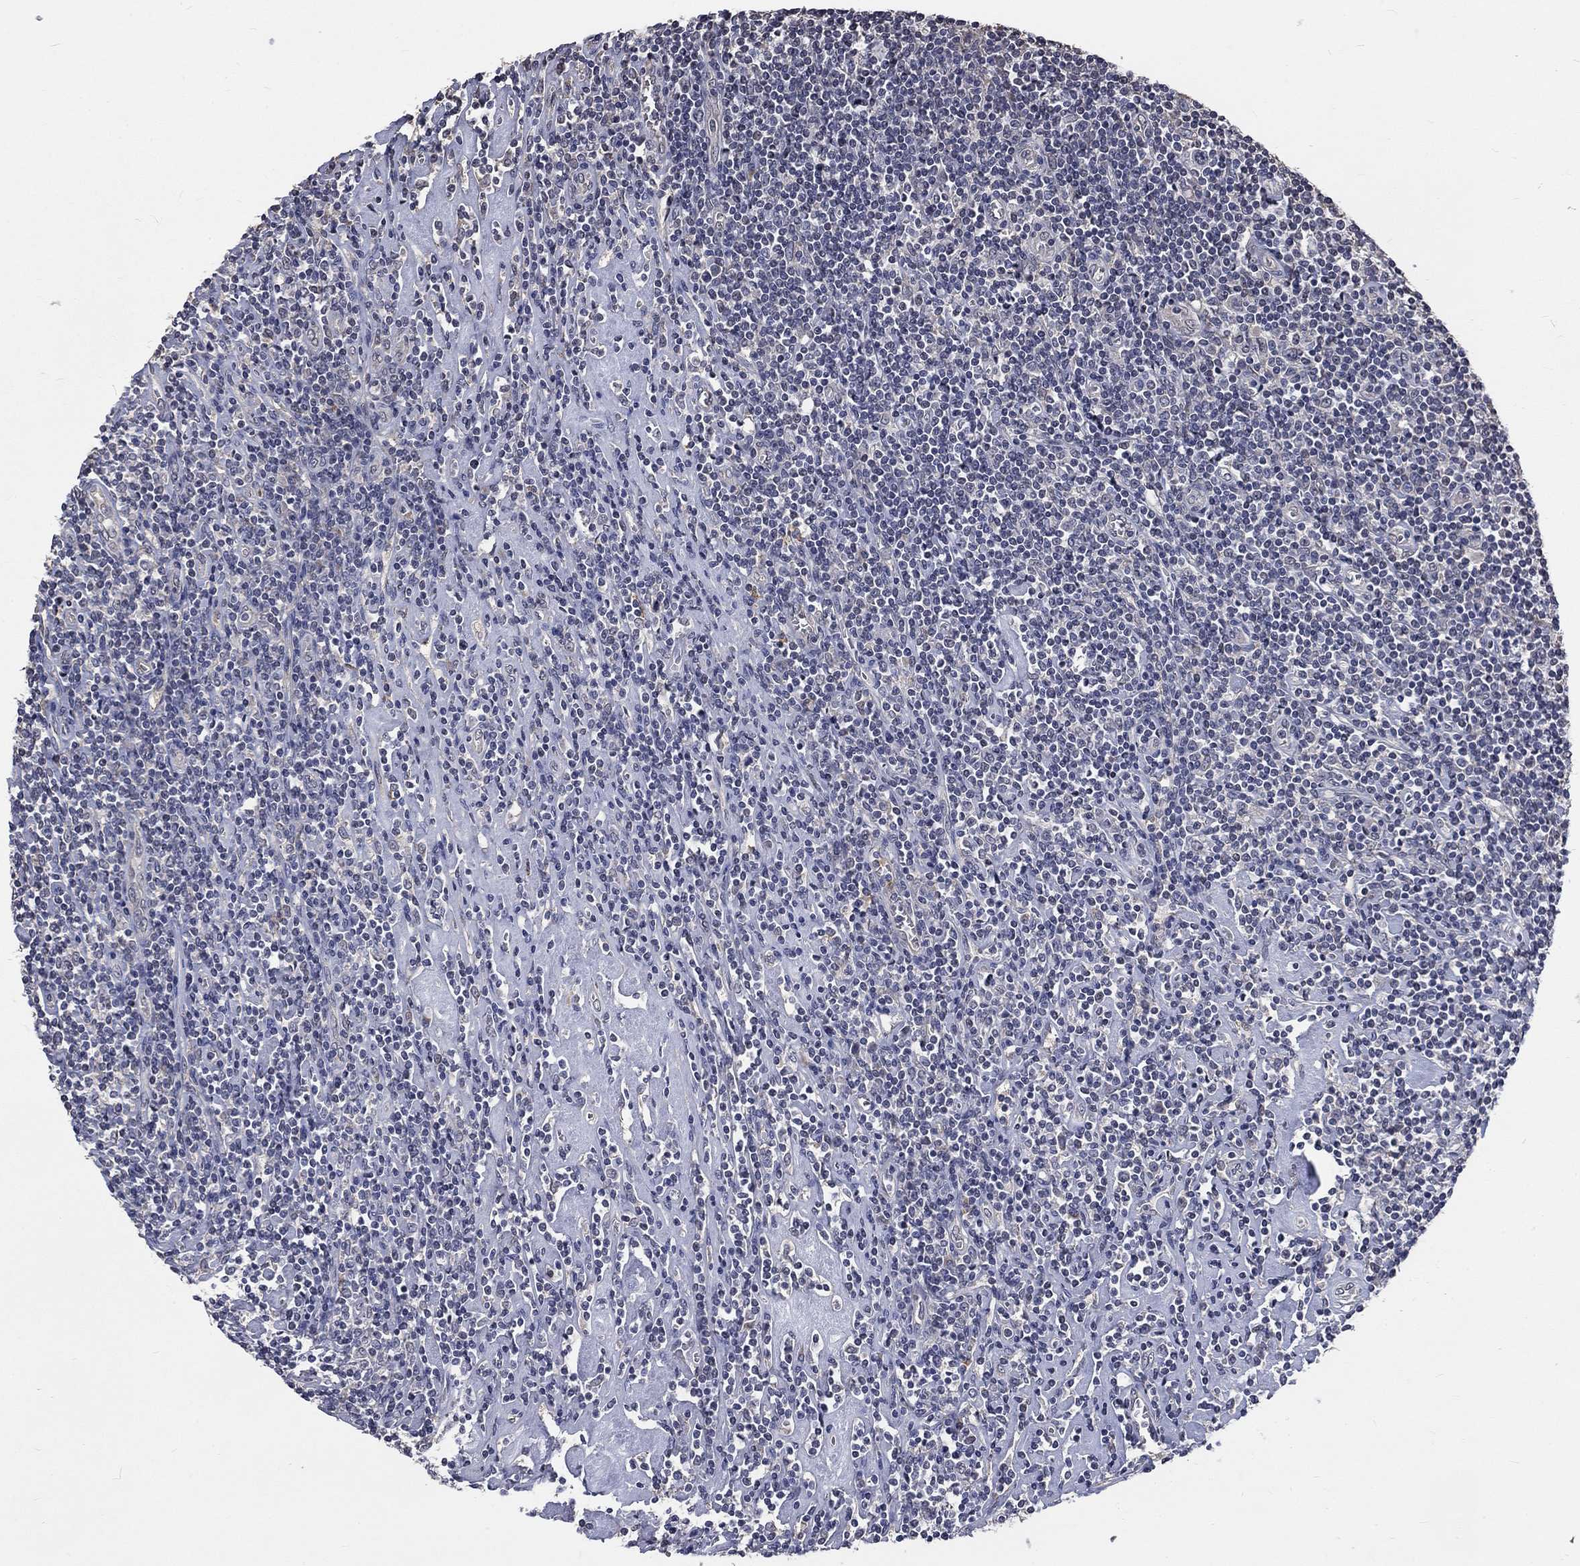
{"staining": {"intensity": "negative", "quantity": "none", "location": "none"}, "tissue": "lymphoma", "cell_type": "Tumor cells", "image_type": "cancer", "snomed": [{"axis": "morphology", "description": "Hodgkin's disease, NOS"}, {"axis": "topography", "description": "Lymph node"}], "caption": "A high-resolution photomicrograph shows immunohistochemistry (IHC) staining of Hodgkin's disease, which exhibits no significant positivity in tumor cells.", "gene": "CHST5", "patient": {"sex": "male", "age": 40}}